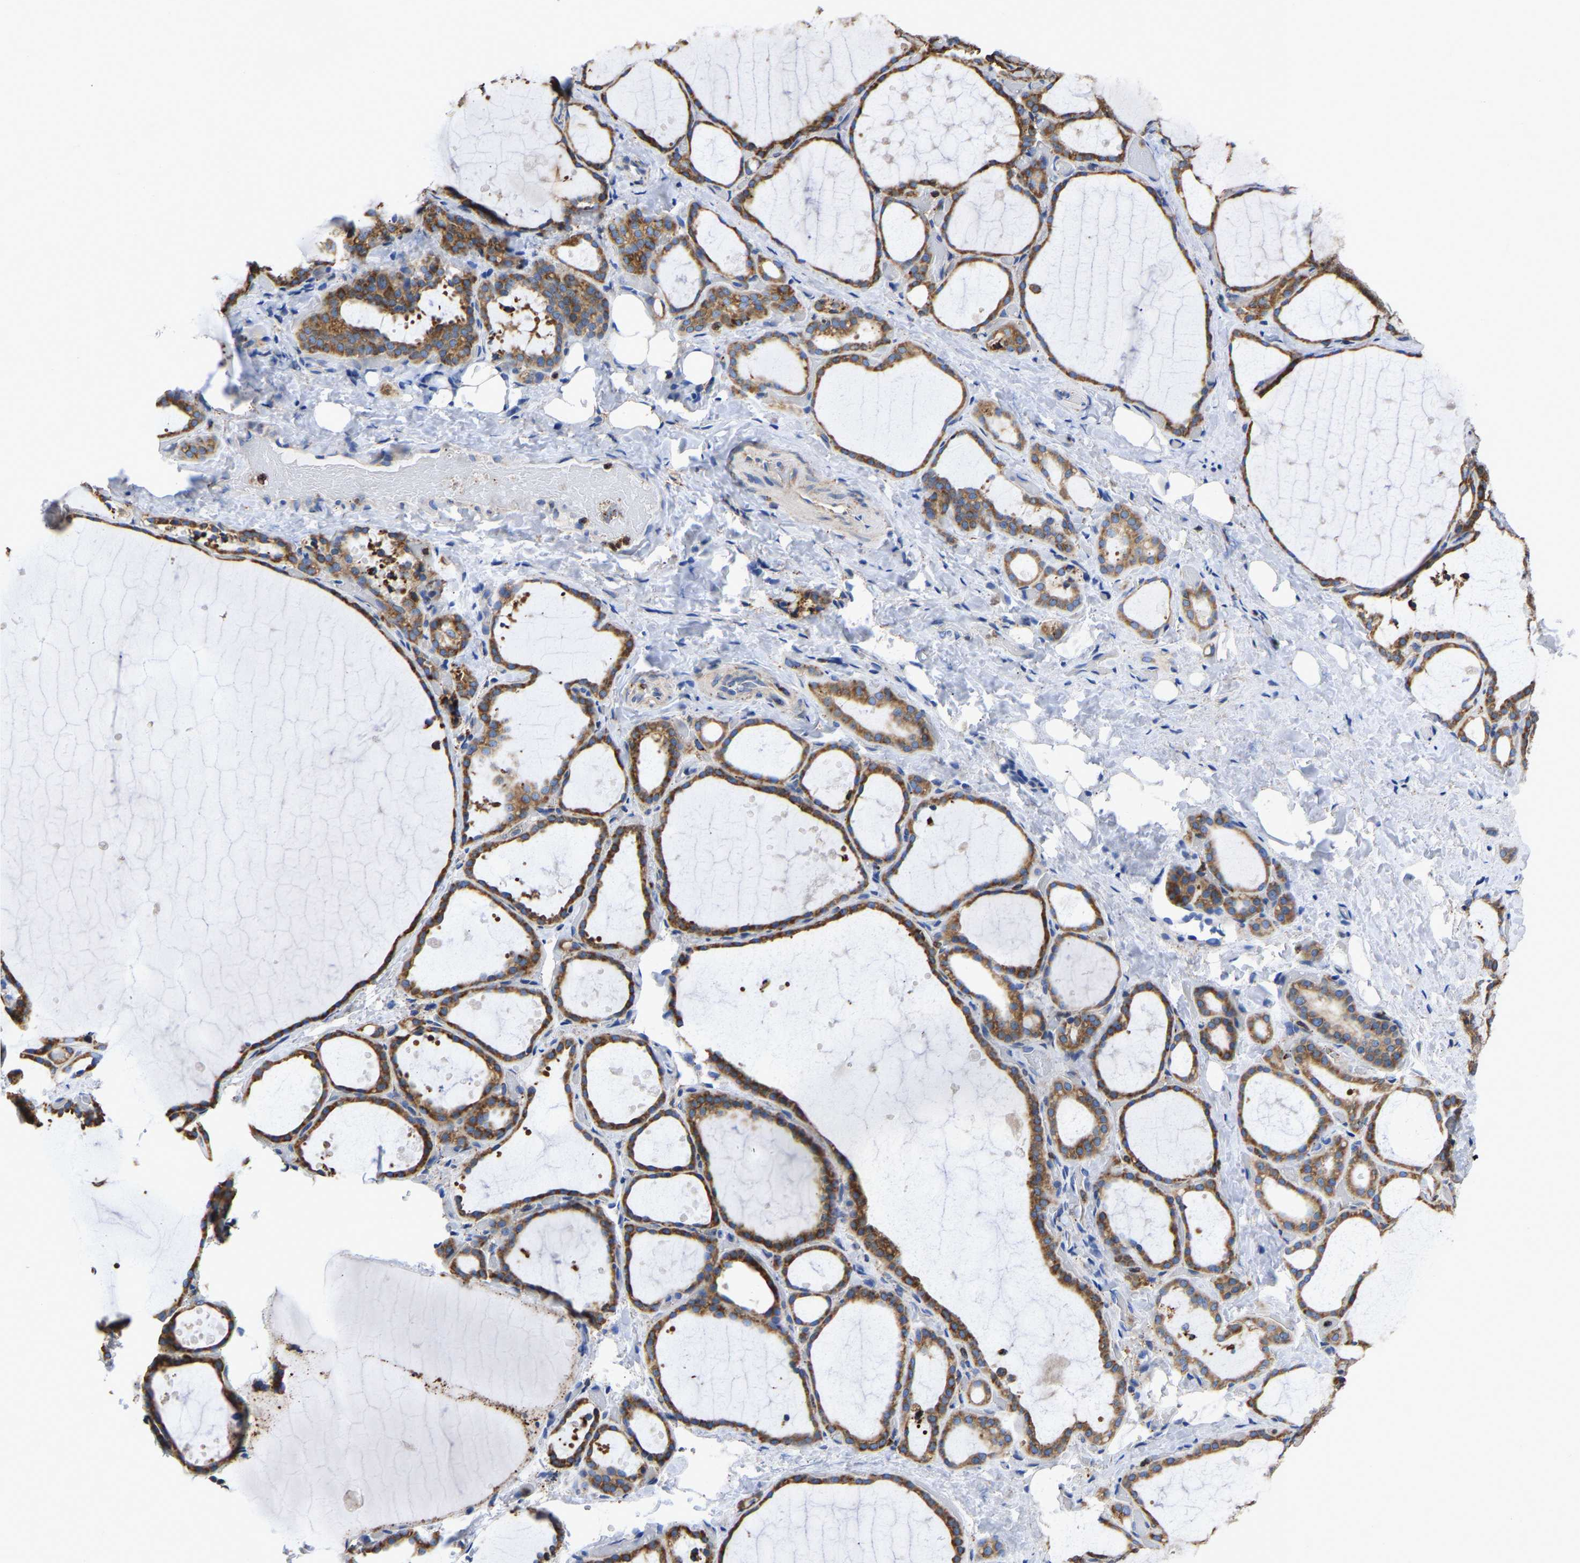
{"staining": {"intensity": "moderate", "quantity": ">75%", "location": "cytoplasmic/membranous"}, "tissue": "thyroid gland", "cell_type": "Glandular cells", "image_type": "normal", "snomed": [{"axis": "morphology", "description": "Normal tissue, NOS"}, {"axis": "topography", "description": "Thyroid gland"}], "caption": "Immunohistochemistry (IHC) photomicrograph of unremarkable human thyroid gland stained for a protein (brown), which exhibits medium levels of moderate cytoplasmic/membranous expression in approximately >75% of glandular cells.", "gene": "P4HB", "patient": {"sex": "female", "age": 44}}